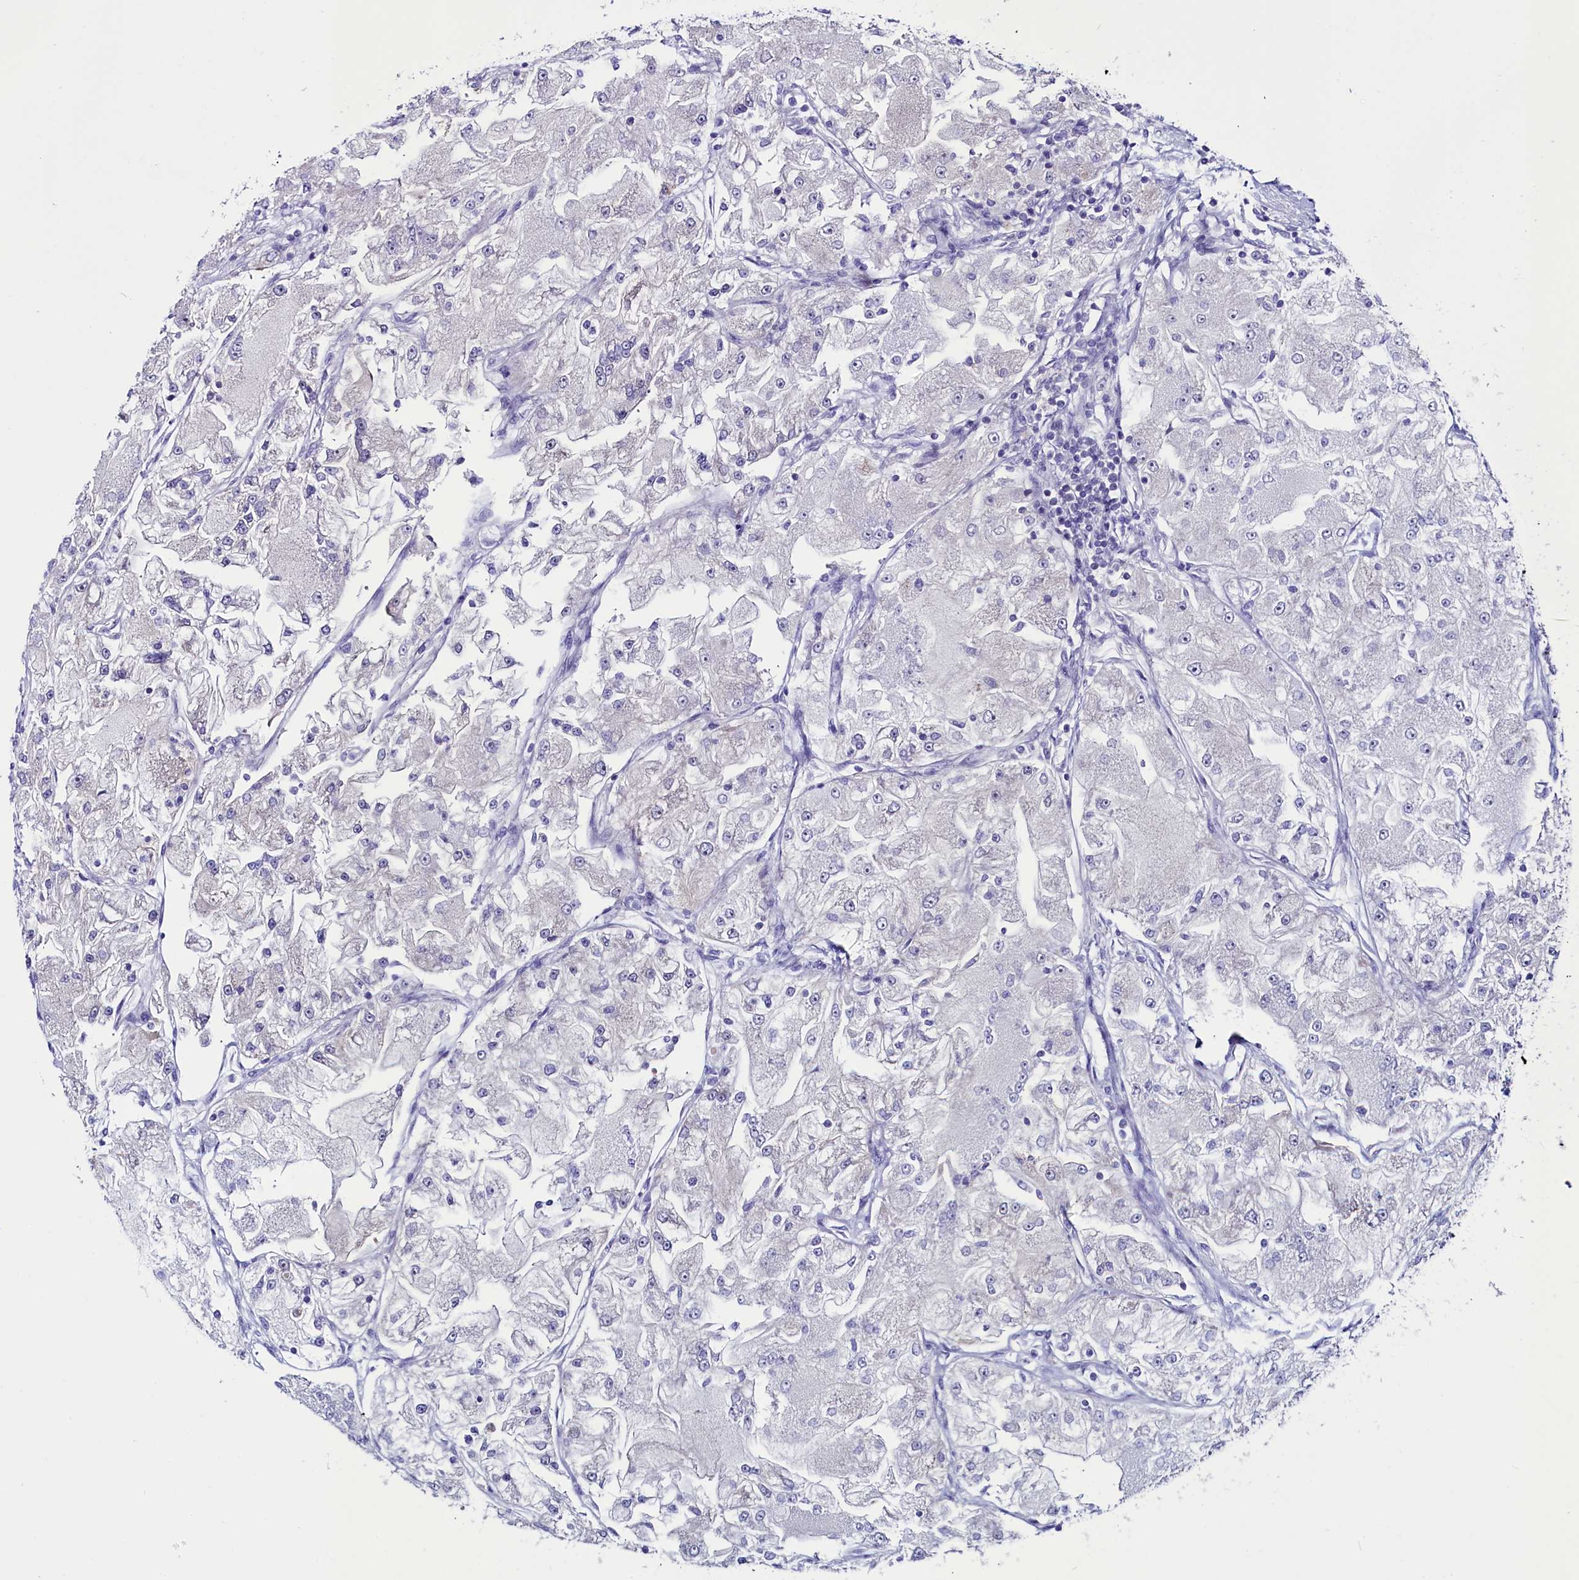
{"staining": {"intensity": "negative", "quantity": "none", "location": "none"}, "tissue": "renal cancer", "cell_type": "Tumor cells", "image_type": "cancer", "snomed": [{"axis": "morphology", "description": "Adenocarcinoma, NOS"}, {"axis": "topography", "description": "Kidney"}], "caption": "Histopathology image shows no protein positivity in tumor cells of renal cancer (adenocarcinoma) tissue.", "gene": "CIAPIN1", "patient": {"sex": "female", "age": 72}}